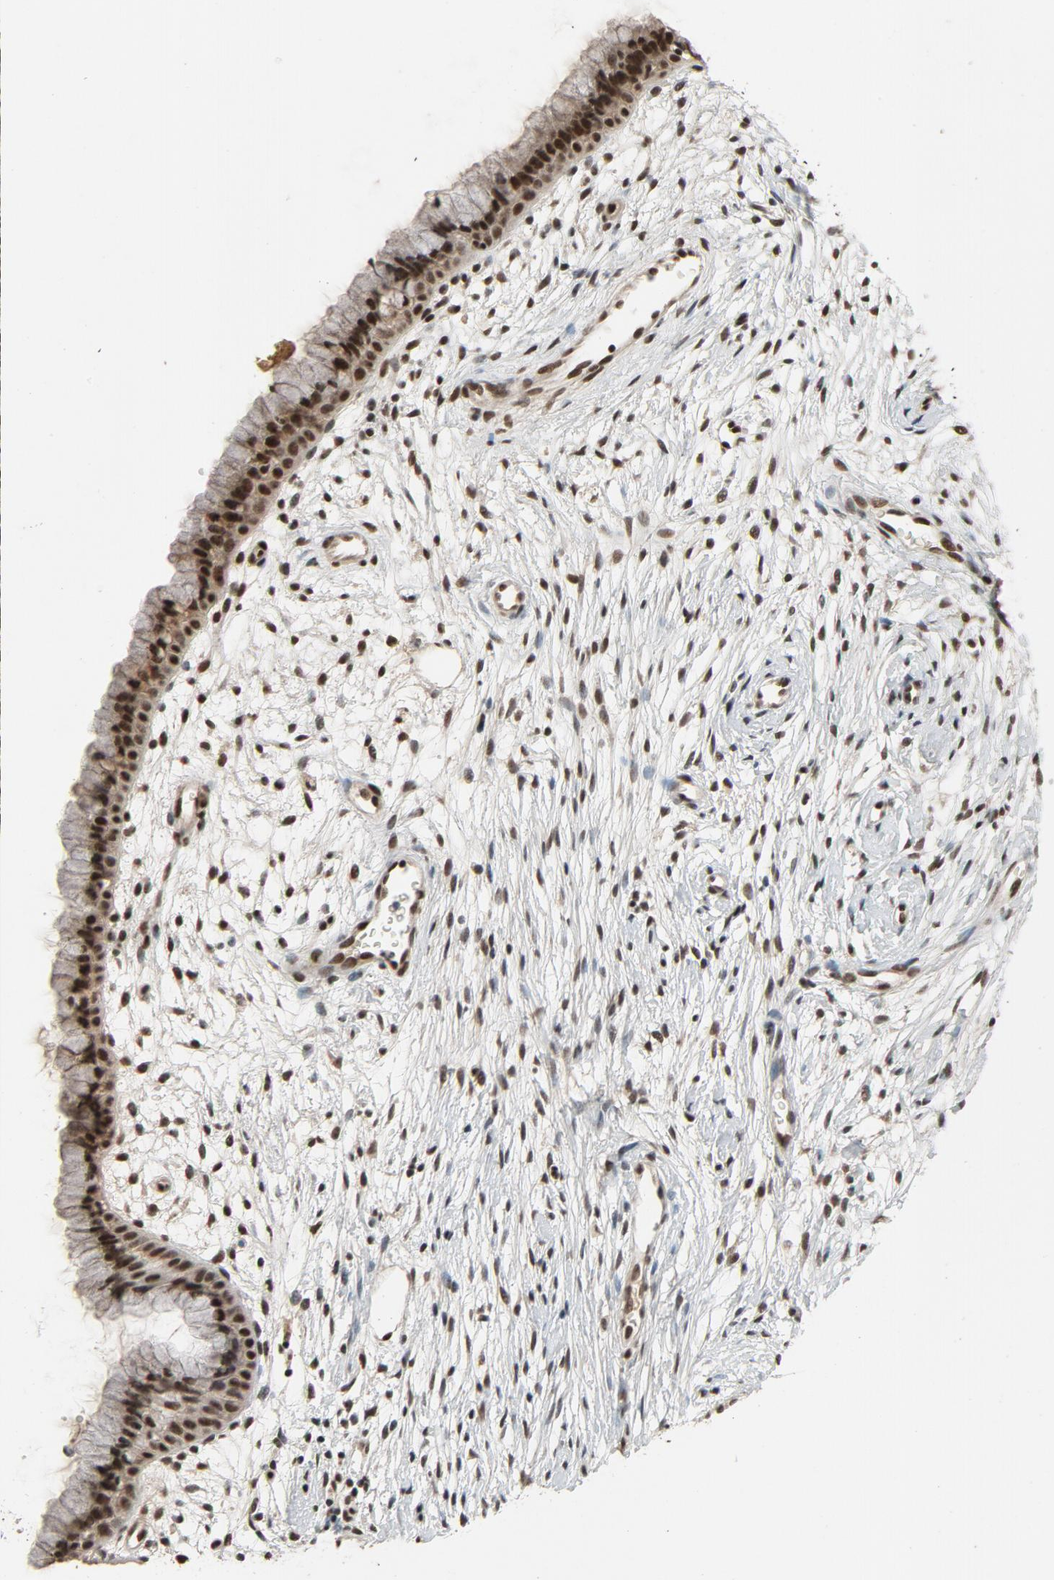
{"staining": {"intensity": "strong", "quantity": ">75%", "location": "nuclear"}, "tissue": "cervix", "cell_type": "Glandular cells", "image_type": "normal", "snomed": [{"axis": "morphology", "description": "Normal tissue, NOS"}, {"axis": "topography", "description": "Cervix"}], "caption": "Protein expression by immunohistochemistry exhibits strong nuclear positivity in approximately >75% of glandular cells in benign cervix.", "gene": "SMARCD1", "patient": {"sex": "female", "age": 39}}